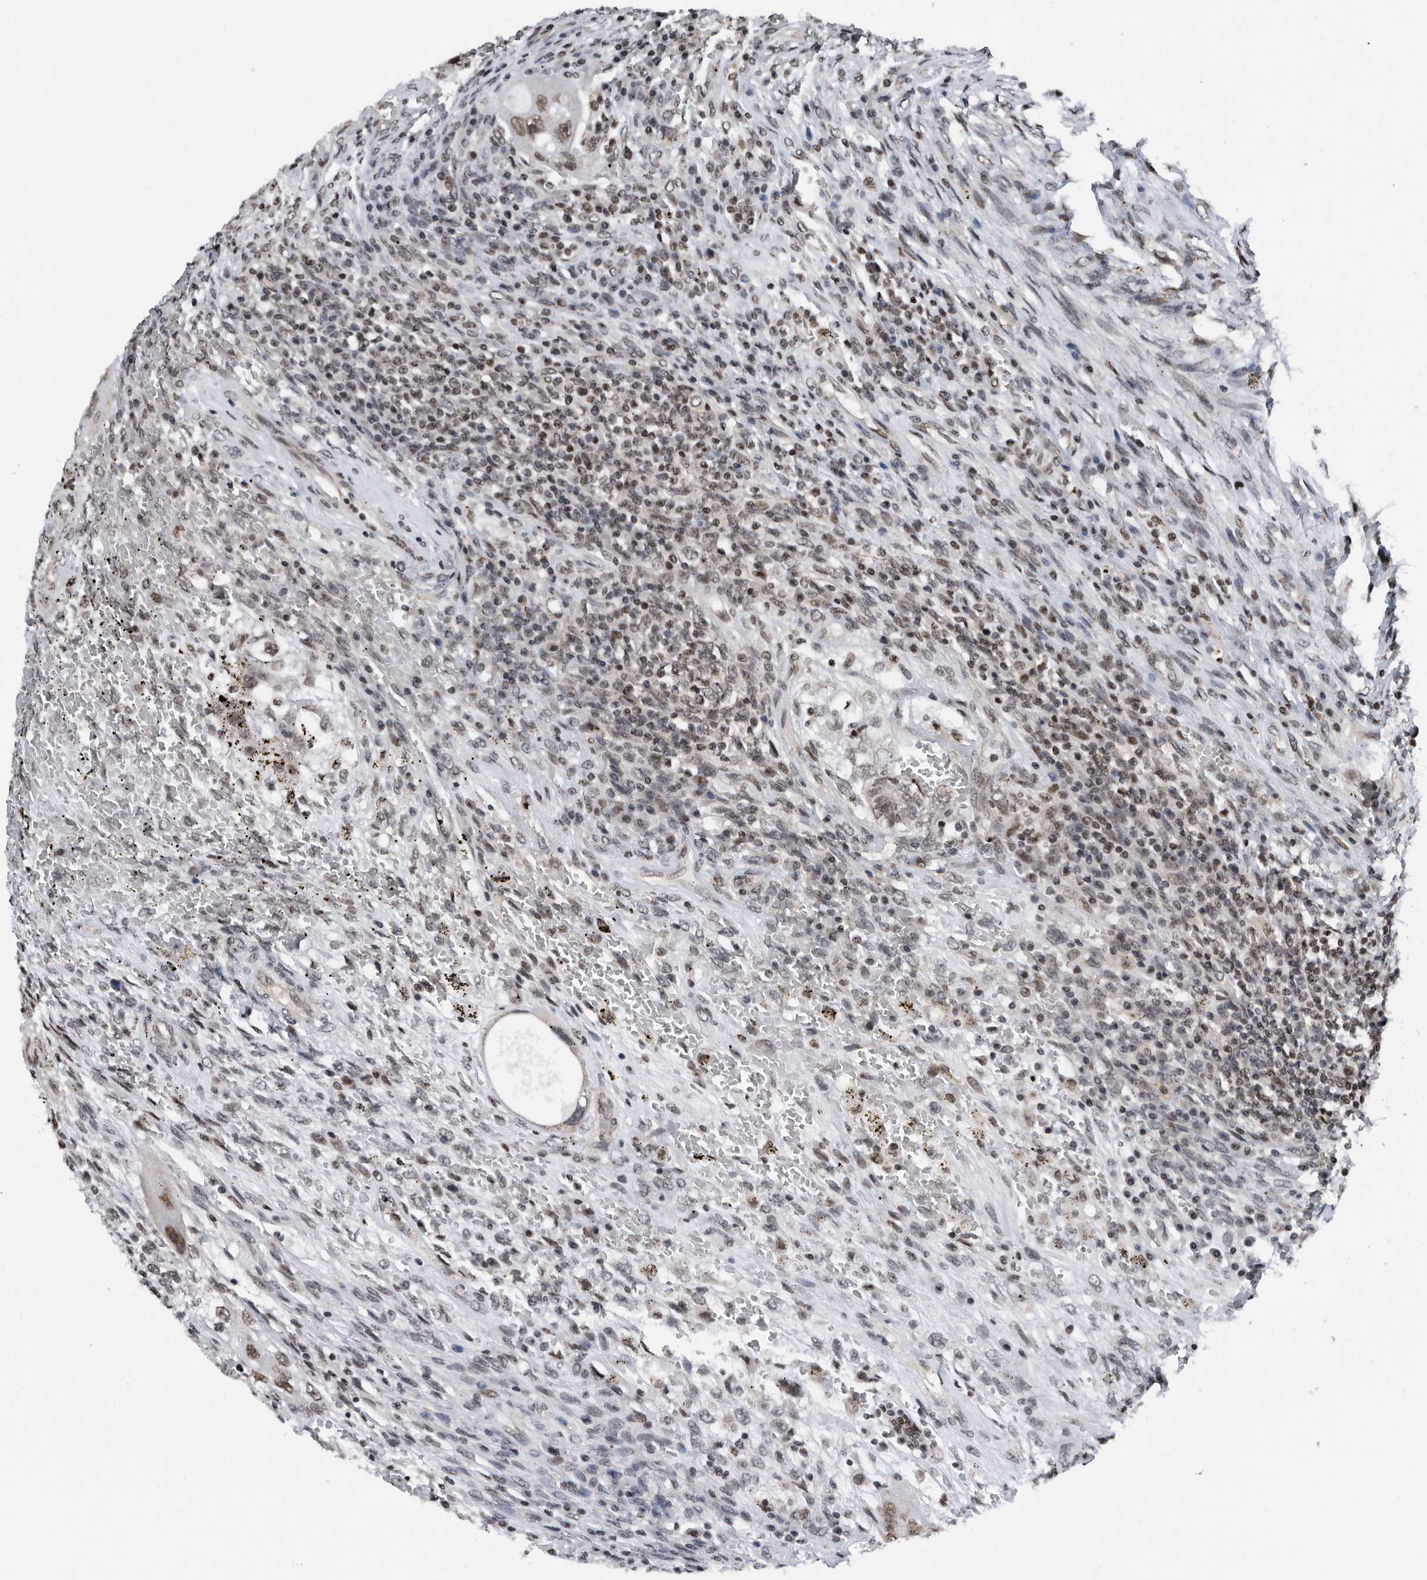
{"staining": {"intensity": "moderate", "quantity": "25%-75%", "location": "nuclear"}, "tissue": "testis cancer", "cell_type": "Tumor cells", "image_type": "cancer", "snomed": [{"axis": "morphology", "description": "Carcinoma, Embryonal, NOS"}, {"axis": "topography", "description": "Testis"}], "caption": "The histopathology image demonstrates immunohistochemical staining of testis cancer (embryonal carcinoma). There is moderate nuclear expression is identified in approximately 25%-75% of tumor cells.", "gene": "SNRNP48", "patient": {"sex": "male", "age": 26}}